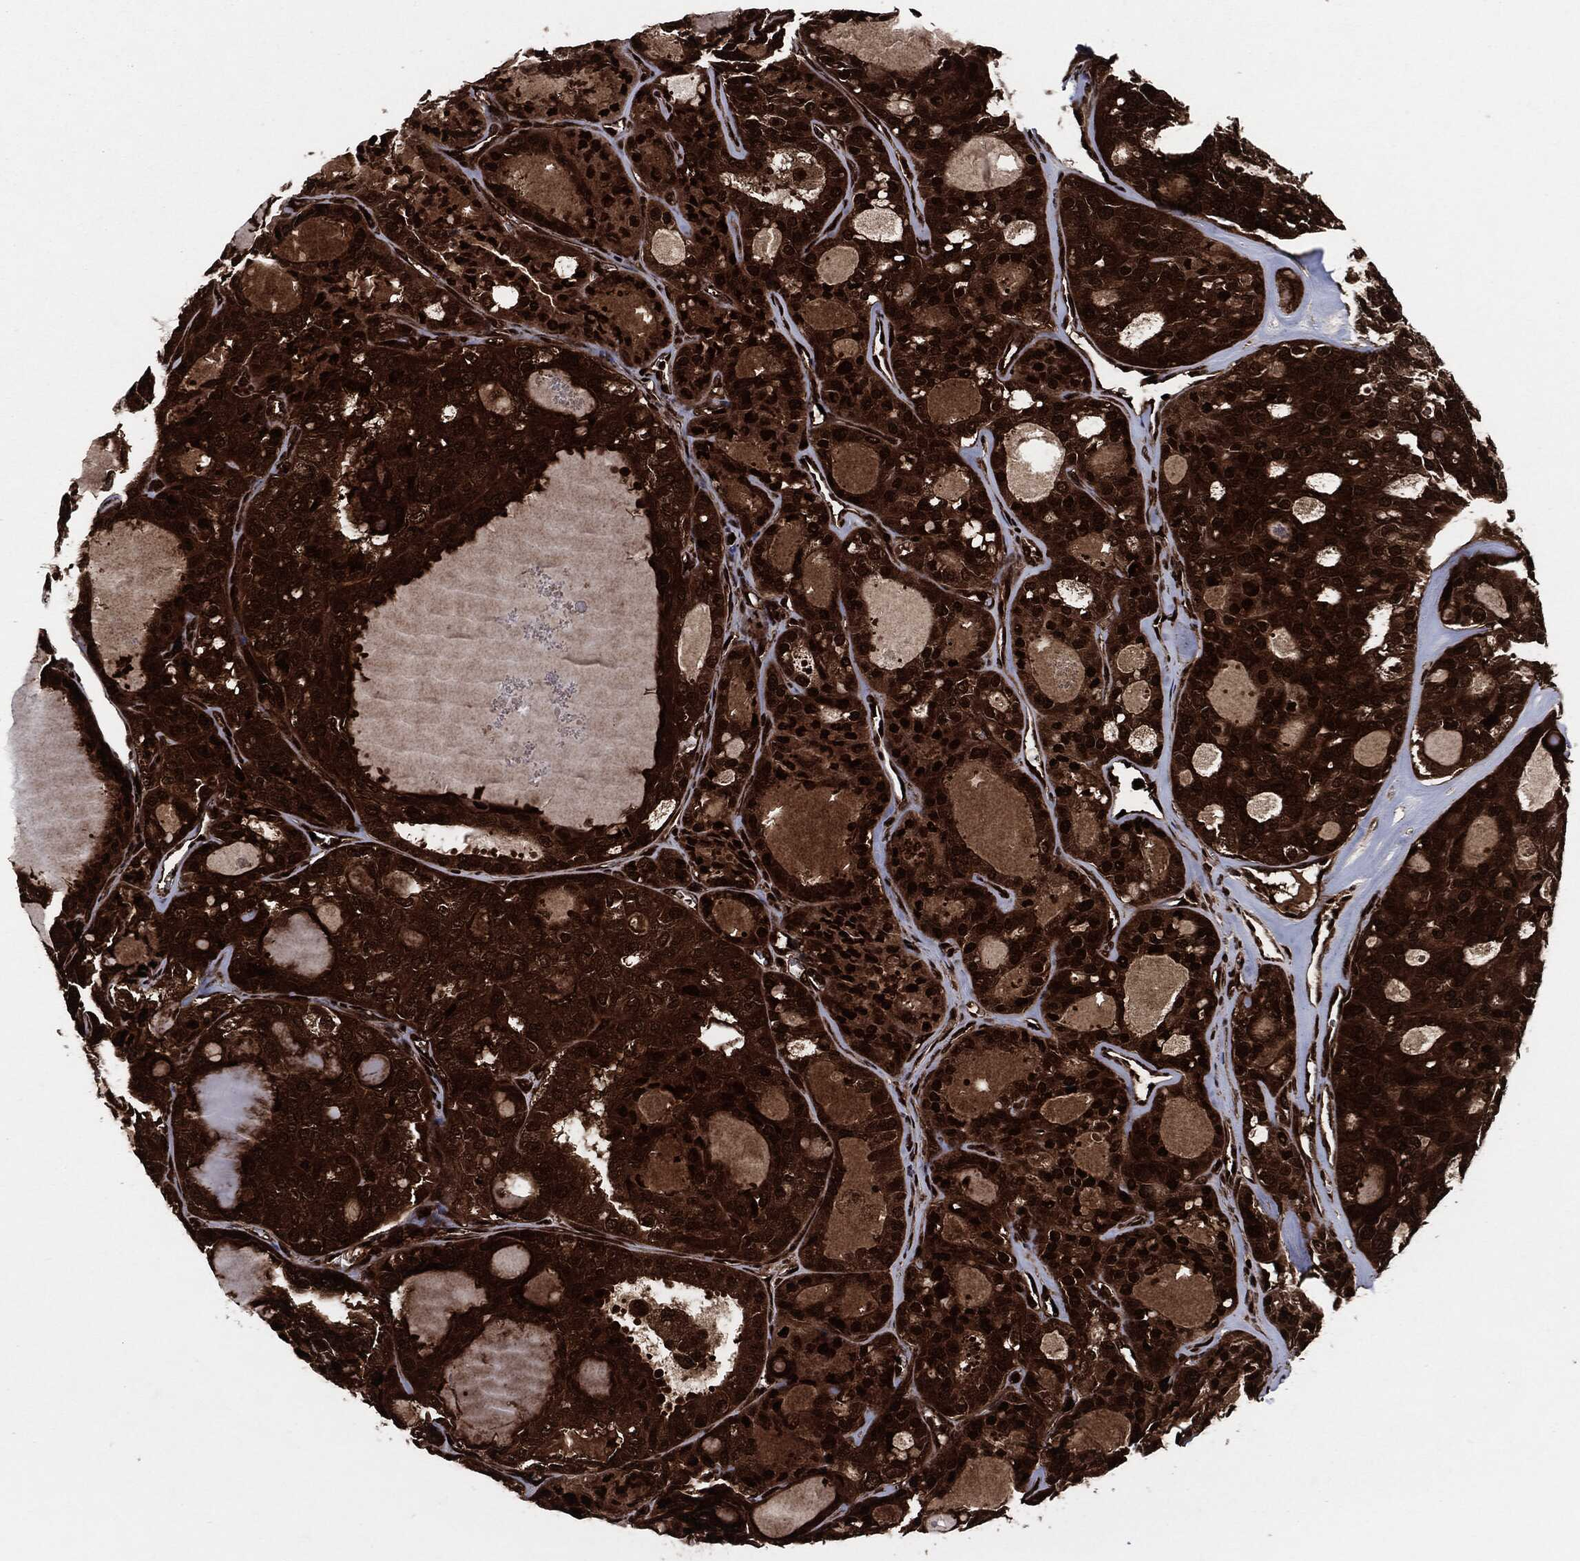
{"staining": {"intensity": "strong", "quantity": ">75%", "location": "cytoplasmic/membranous,nuclear"}, "tissue": "thyroid cancer", "cell_type": "Tumor cells", "image_type": "cancer", "snomed": [{"axis": "morphology", "description": "Follicular adenoma carcinoma, NOS"}, {"axis": "topography", "description": "Thyroid gland"}], "caption": "Human thyroid follicular adenoma carcinoma stained for a protein (brown) reveals strong cytoplasmic/membranous and nuclear positive staining in approximately >75% of tumor cells.", "gene": "YWHAB", "patient": {"sex": "male", "age": 75}}